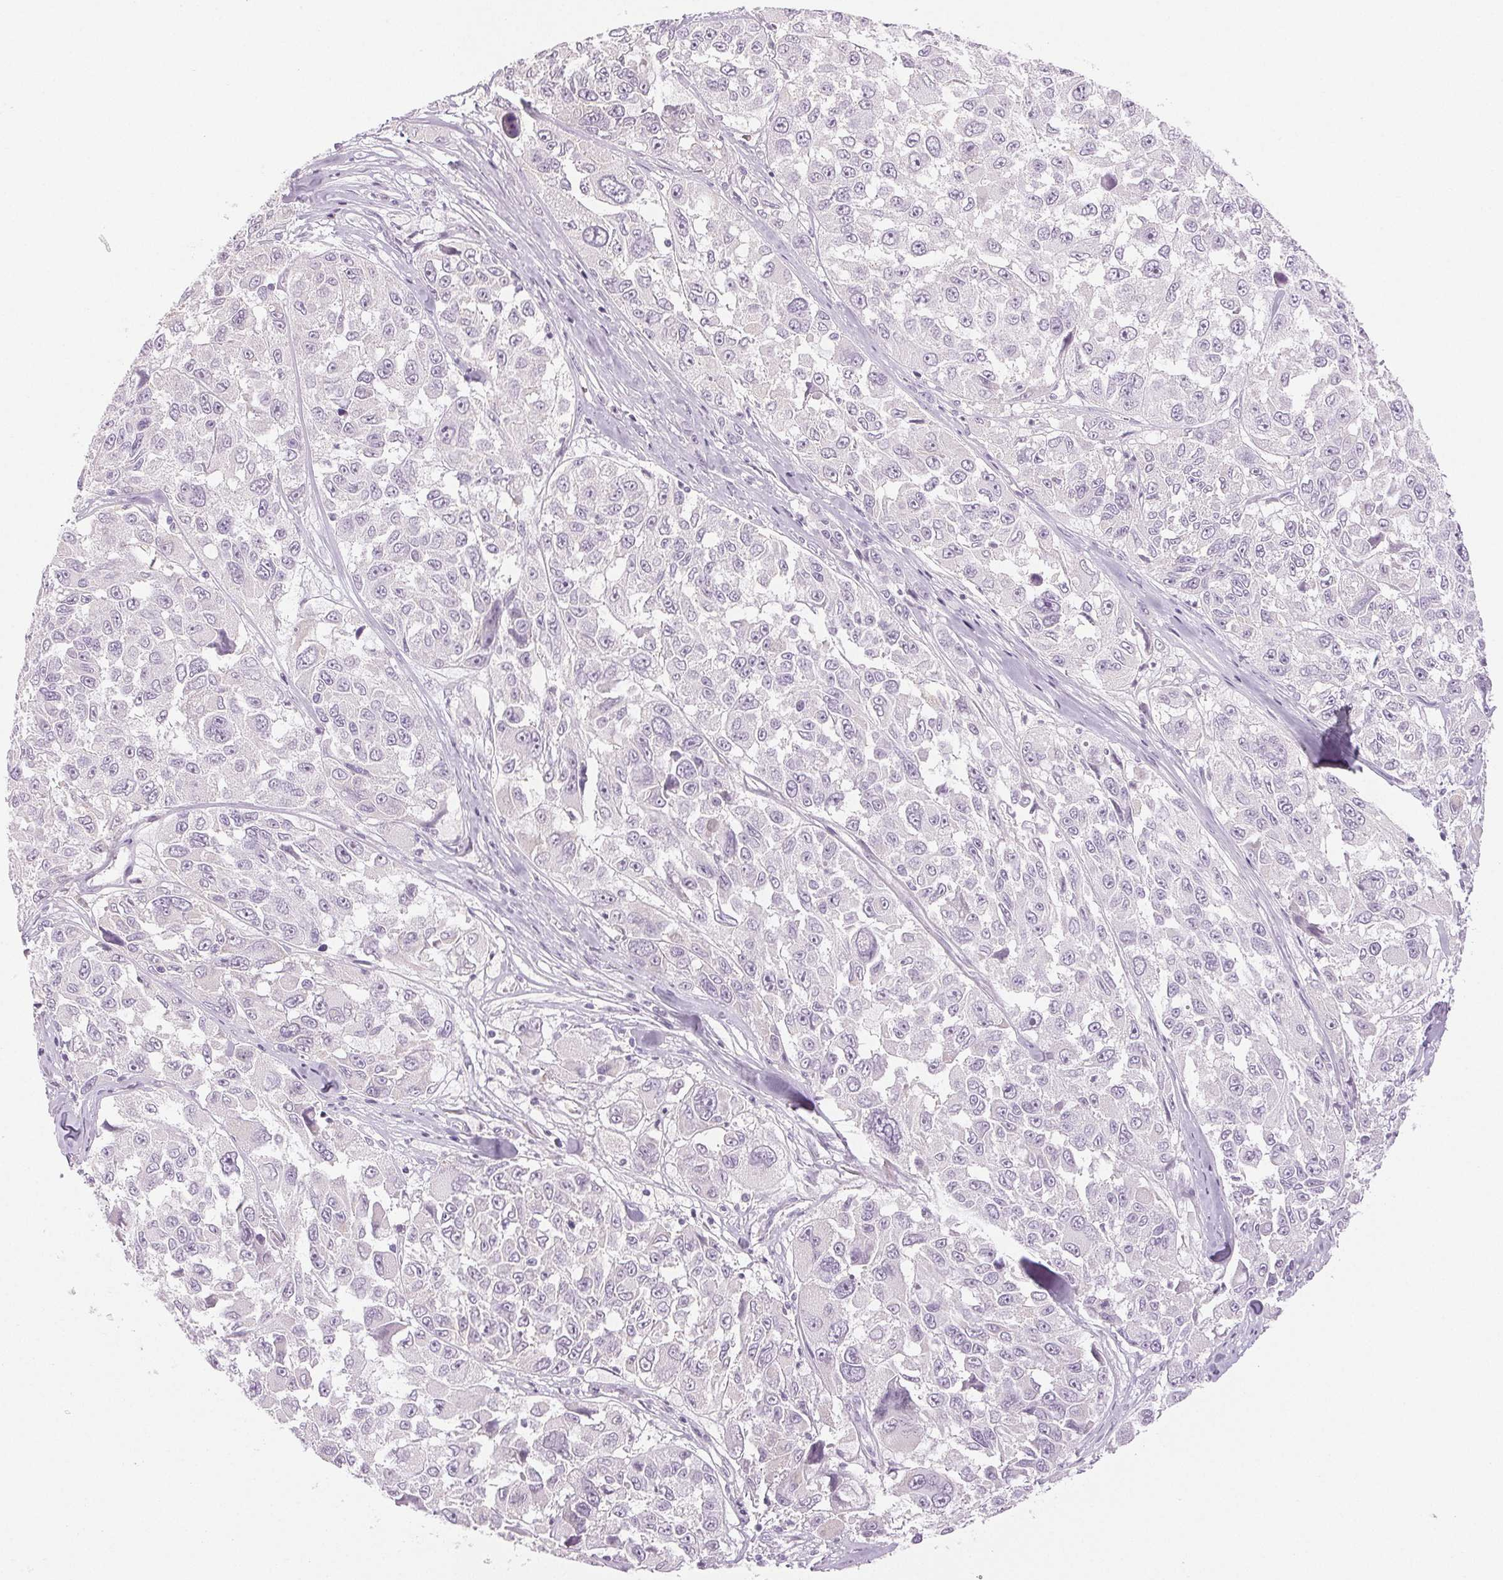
{"staining": {"intensity": "negative", "quantity": "none", "location": "none"}, "tissue": "melanoma", "cell_type": "Tumor cells", "image_type": "cancer", "snomed": [{"axis": "morphology", "description": "Malignant melanoma, NOS"}, {"axis": "topography", "description": "Skin"}], "caption": "Micrograph shows no significant protein expression in tumor cells of melanoma.", "gene": "EHHADH", "patient": {"sex": "female", "age": 66}}